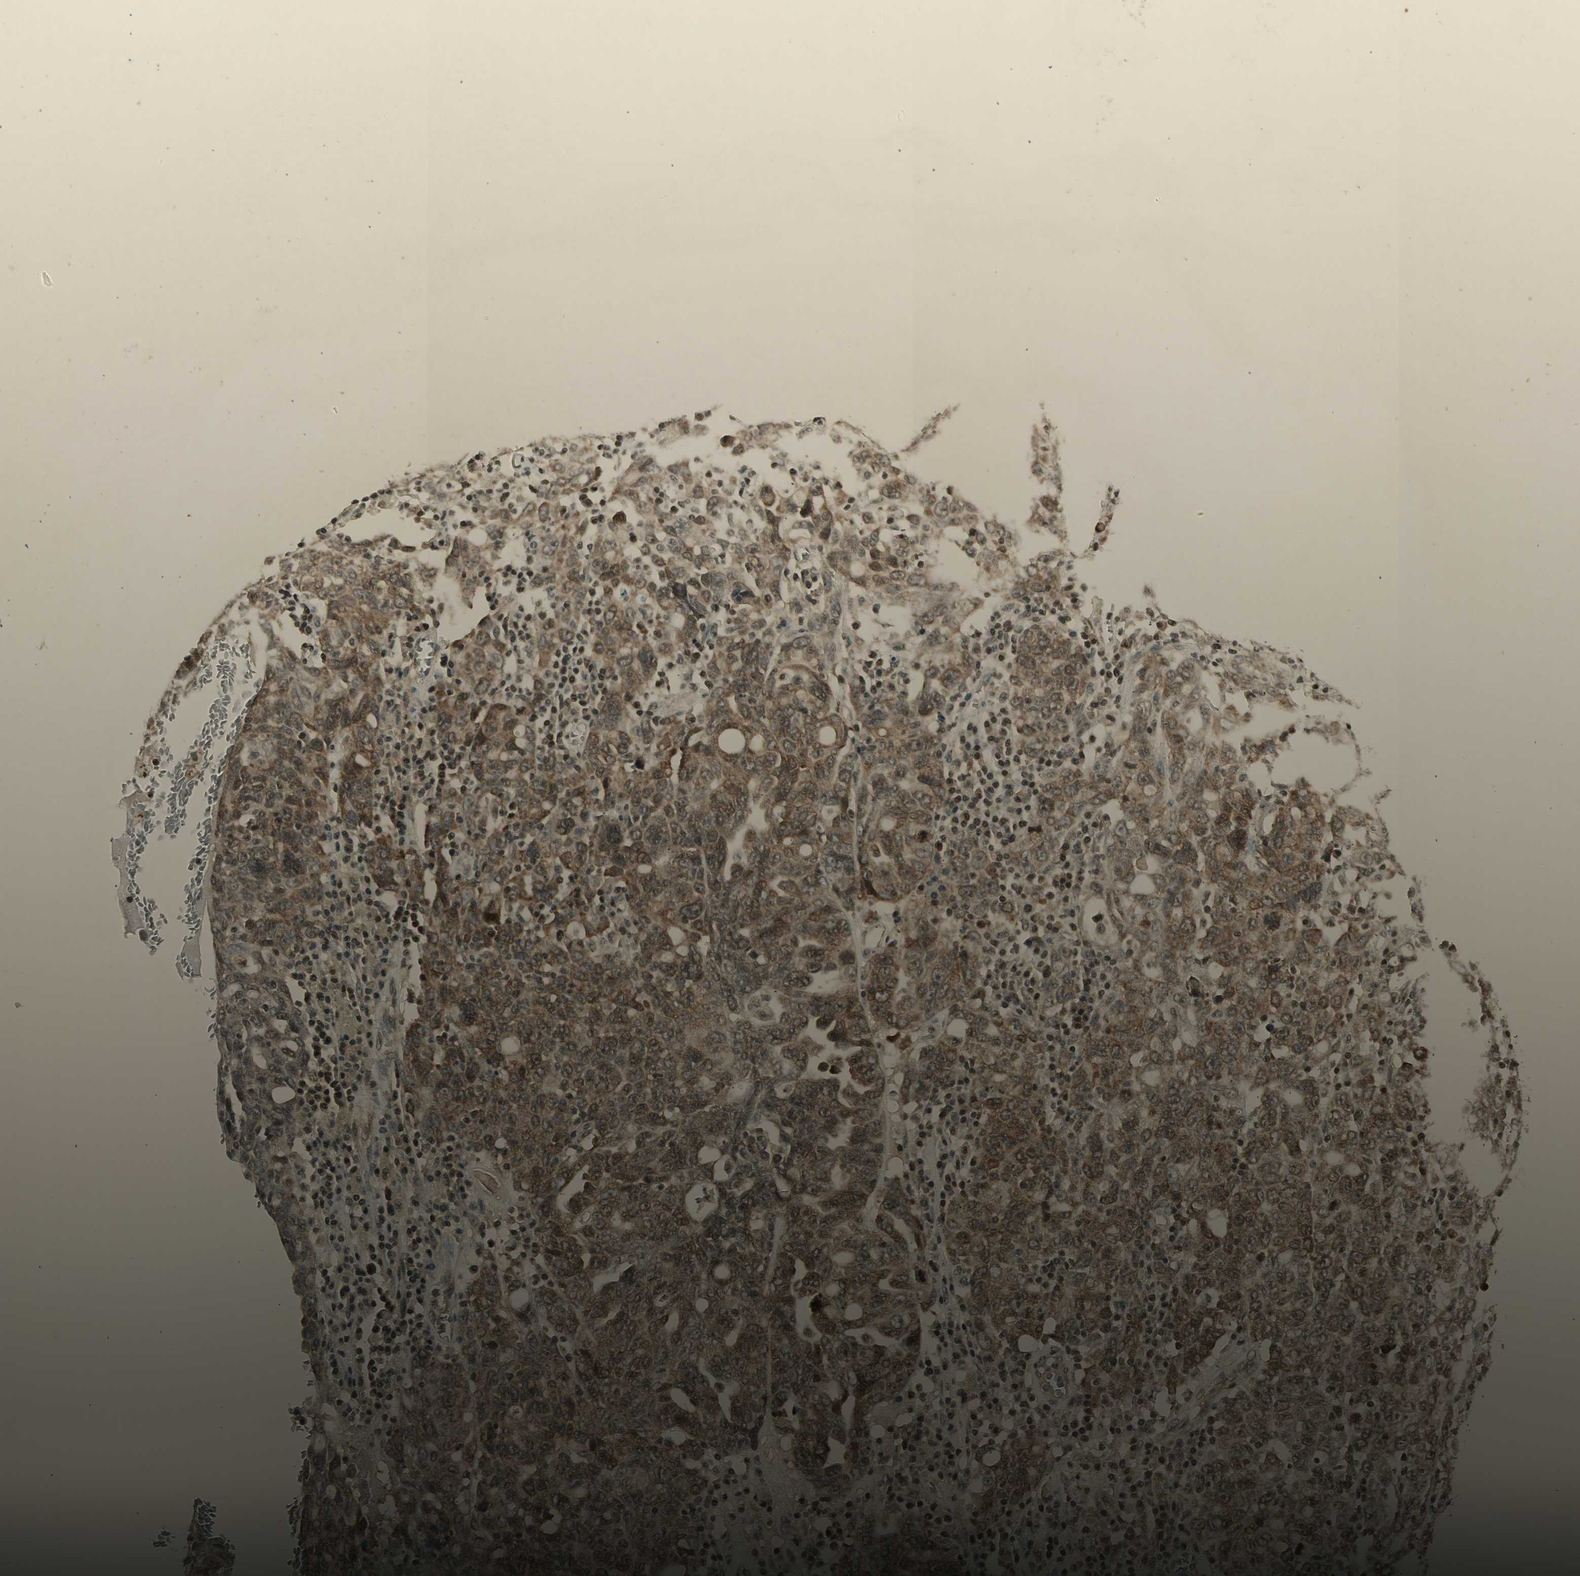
{"staining": {"intensity": "weak", "quantity": "25%-75%", "location": "cytoplasmic/membranous,nuclear"}, "tissue": "ovarian cancer", "cell_type": "Tumor cells", "image_type": "cancer", "snomed": [{"axis": "morphology", "description": "Carcinoma, endometroid"}, {"axis": "topography", "description": "Ovary"}], "caption": "Immunohistochemical staining of human ovarian cancer (endometroid carcinoma) exhibits low levels of weak cytoplasmic/membranous and nuclear expression in approximately 25%-75% of tumor cells. The staining was performed using DAB, with brown indicating positive protein expression. Nuclei are stained blue with hematoxylin.", "gene": "SMN2", "patient": {"sex": "female", "age": 62}}